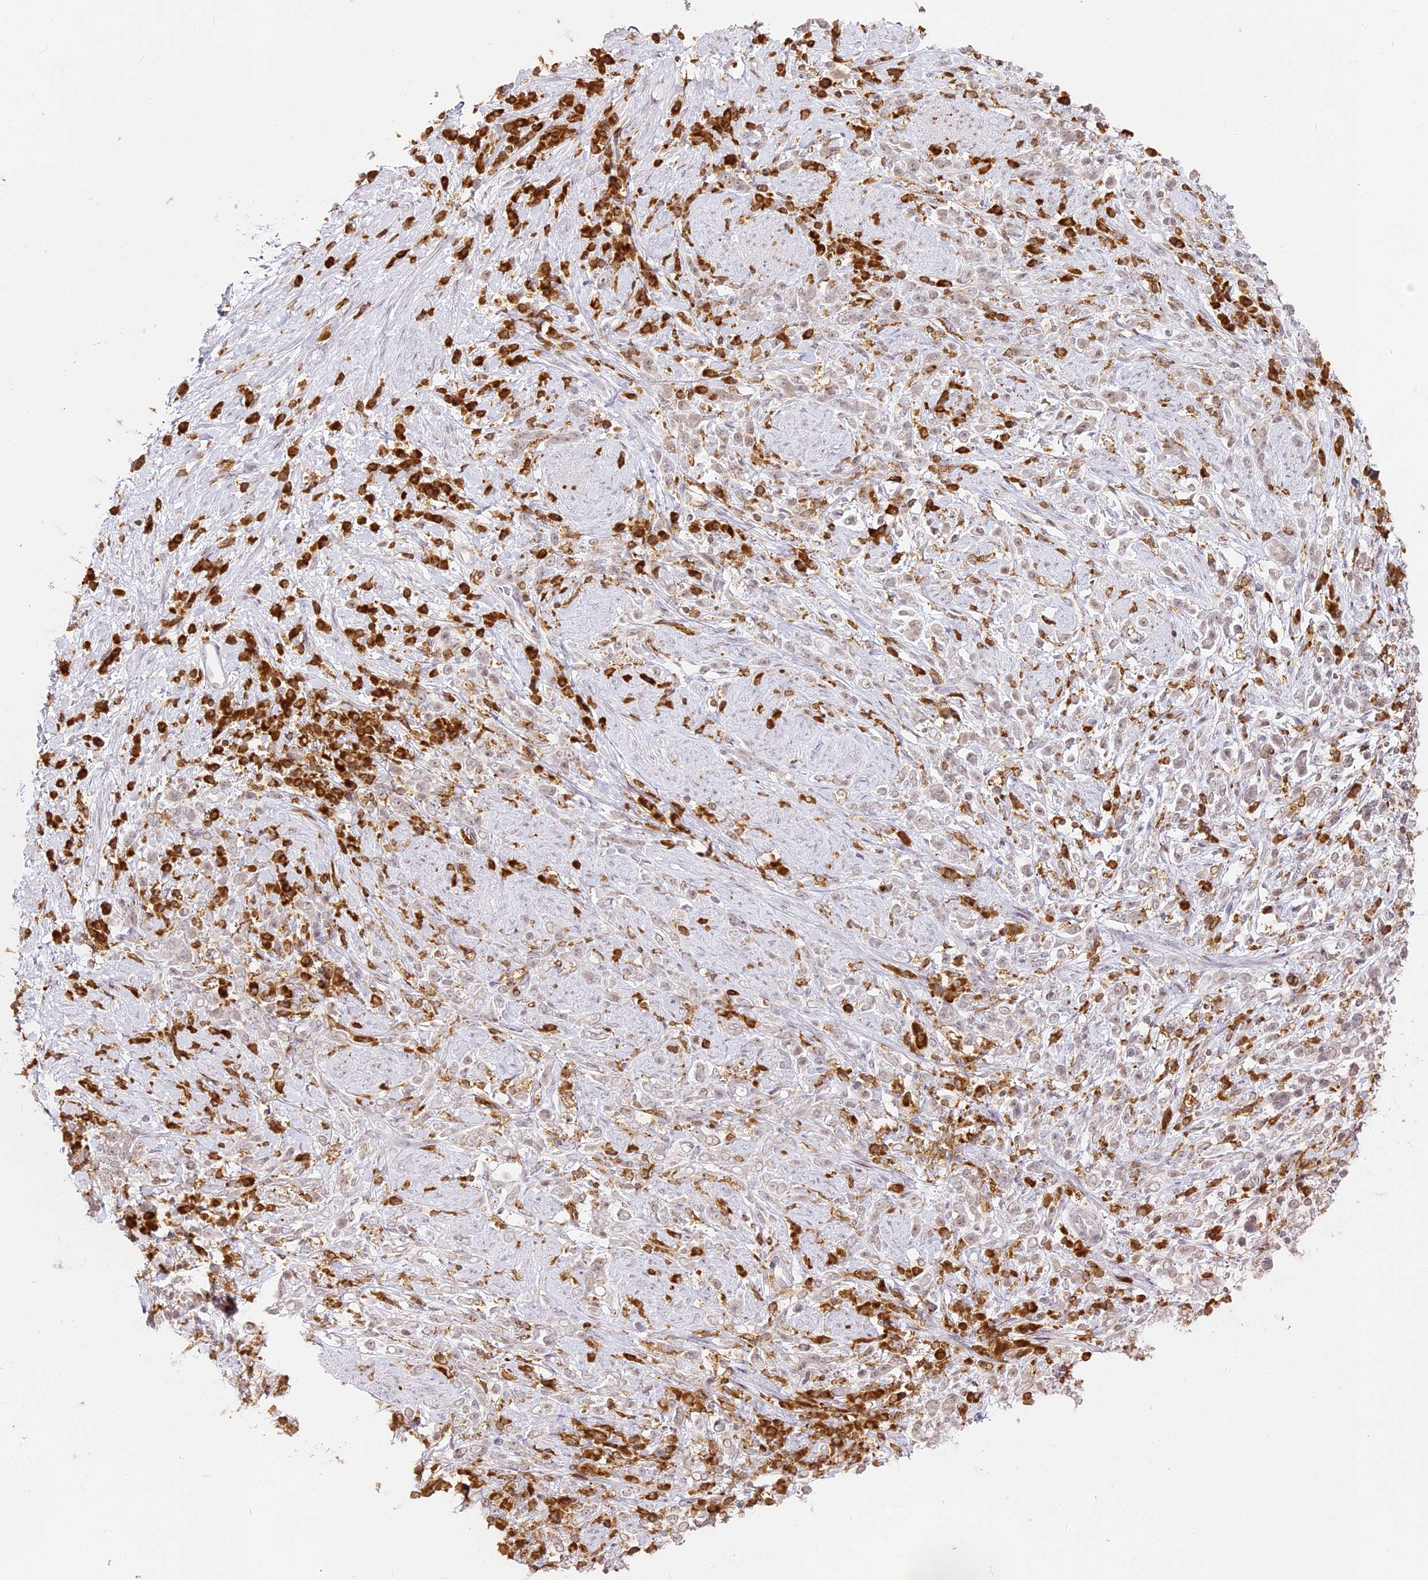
{"staining": {"intensity": "negative", "quantity": "none", "location": "none"}, "tissue": "stomach cancer", "cell_type": "Tumor cells", "image_type": "cancer", "snomed": [{"axis": "morphology", "description": "Adenocarcinoma, NOS"}, {"axis": "topography", "description": "Stomach"}], "caption": "High magnification brightfield microscopy of stomach cancer (adenocarcinoma) stained with DAB (brown) and counterstained with hematoxylin (blue): tumor cells show no significant expression. Brightfield microscopy of IHC stained with DAB (brown) and hematoxylin (blue), captured at high magnification.", "gene": "DOCK2", "patient": {"sex": "female", "age": 60}}